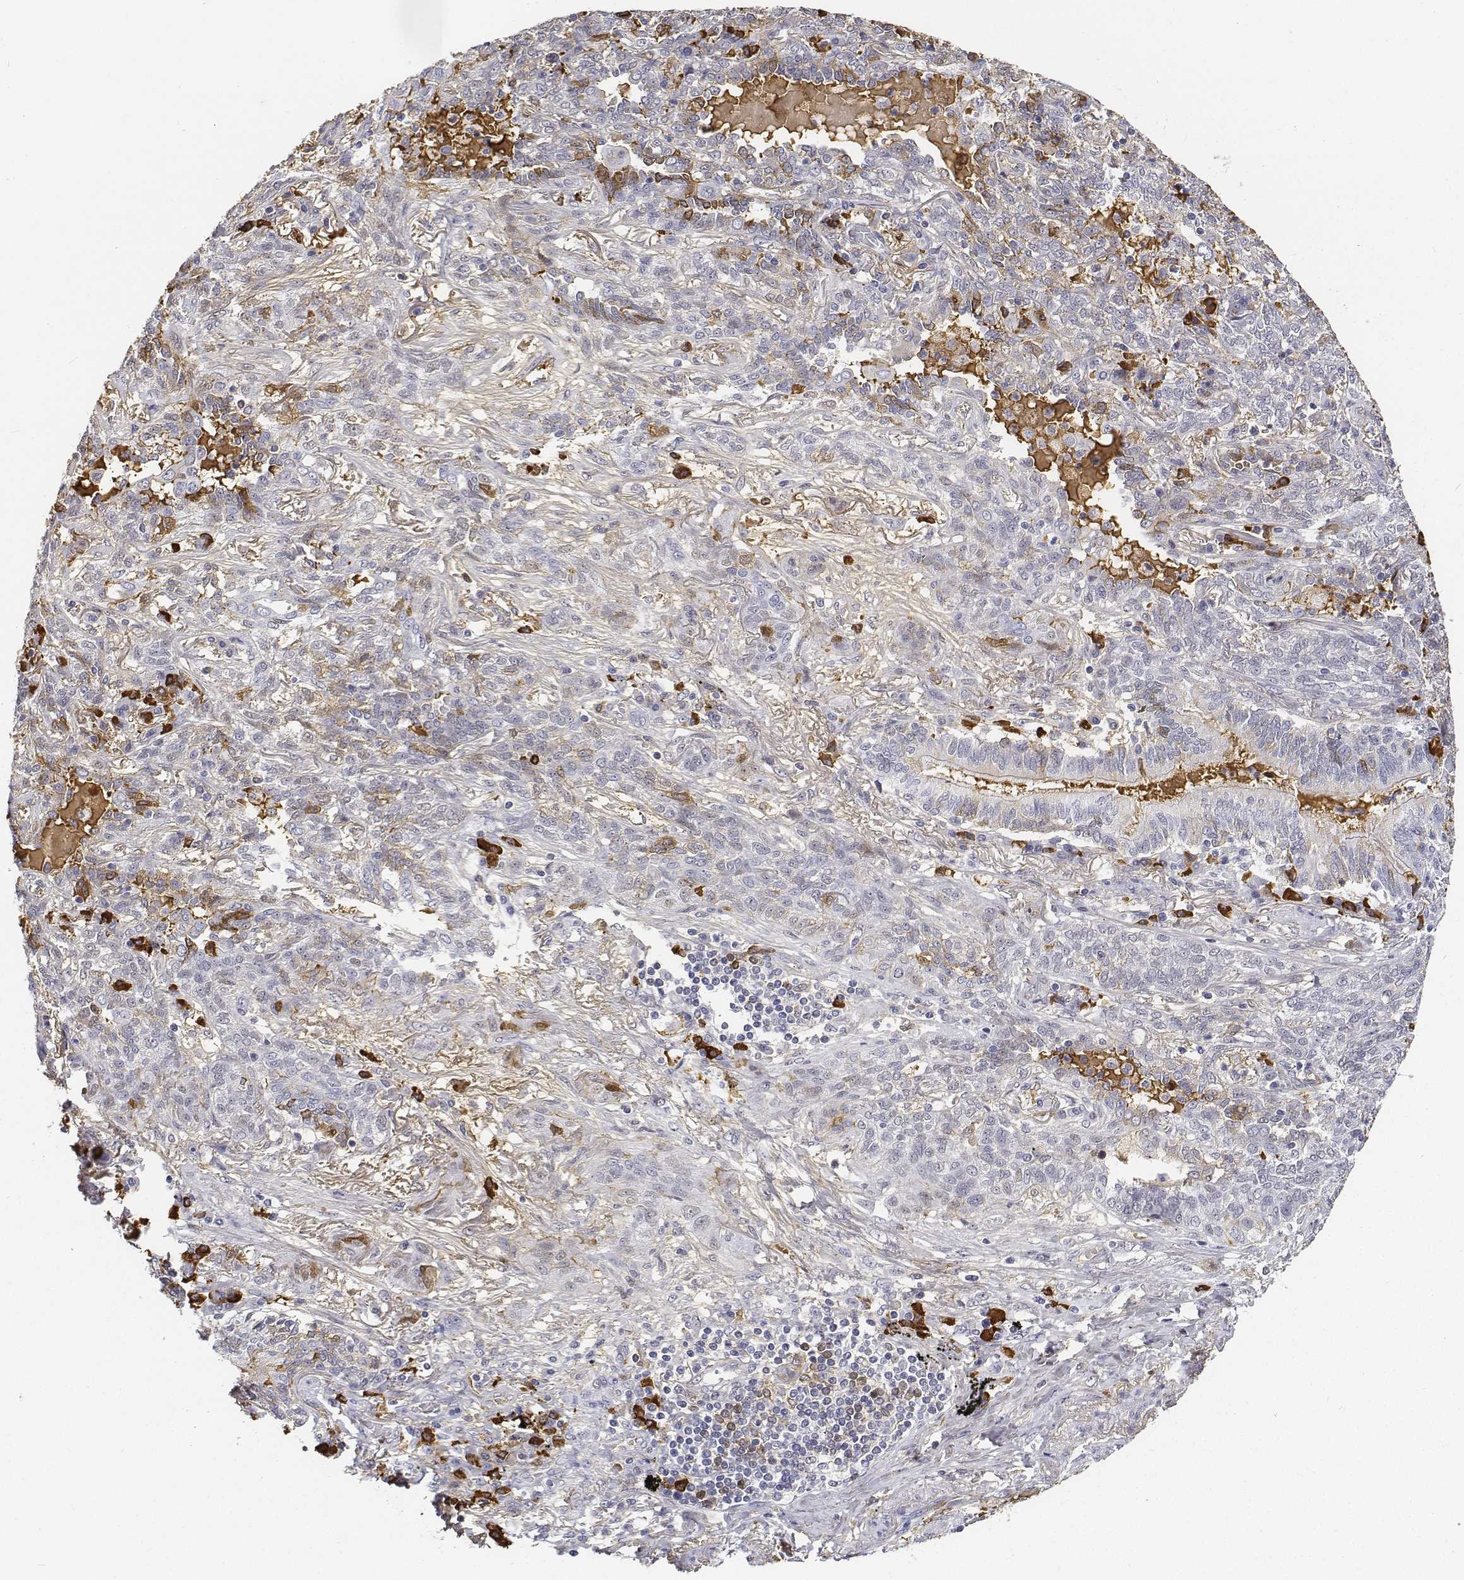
{"staining": {"intensity": "negative", "quantity": "none", "location": "none"}, "tissue": "lung cancer", "cell_type": "Tumor cells", "image_type": "cancer", "snomed": [{"axis": "morphology", "description": "Squamous cell carcinoma, NOS"}, {"axis": "topography", "description": "Lung"}], "caption": "This is a micrograph of immunohistochemistry staining of lung squamous cell carcinoma, which shows no positivity in tumor cells. The staining was performed using DAB (3,3'-diaminobenzidine) to visualize the protein expression in brown, while the nuclei were stained in blue with hematoxylin (Magnification: 20x).", "gene": "ATRX", "patient": {"sex": "female", "age": 70}}